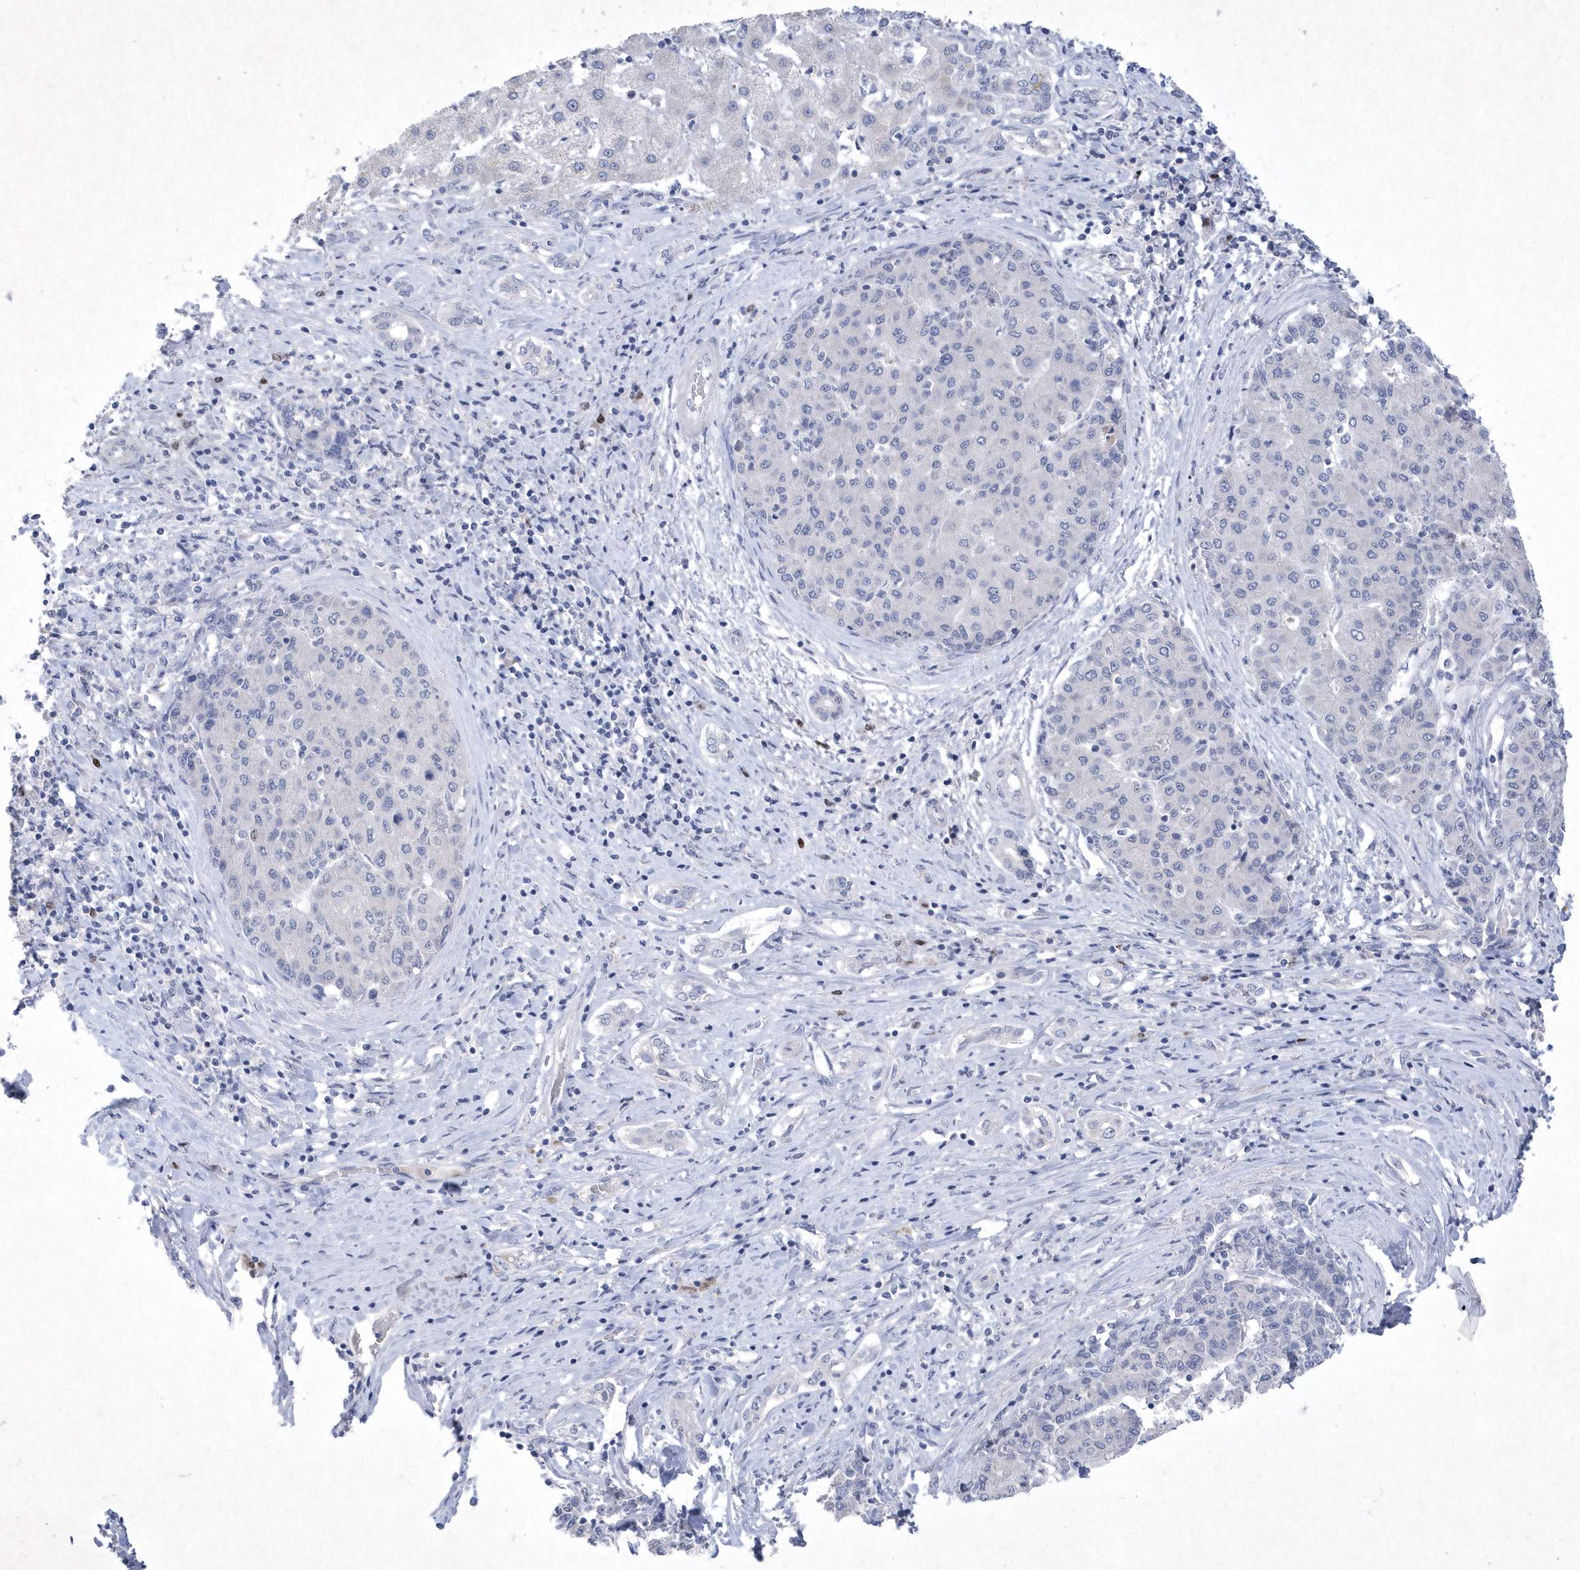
{"staining": {"intensity": "negative", "quantity": "none", "location": "none"}, "tissue": "liver cancer", "cell_type": "Tumor cells", "image_type": "cancer", "snomed": [{"axis": "morphology", "description": "Carcinoma, Hepatocellular, NOS"}, {"axis": "topography", "description": "Liver"}], "caption": "Protein analysis of liver cancer (hepatocellular carcinoma) demonstrates no significant expression in tumor cells.", "gene": "BHLHA15", "patient": {"sex": "male", "age": 65}}